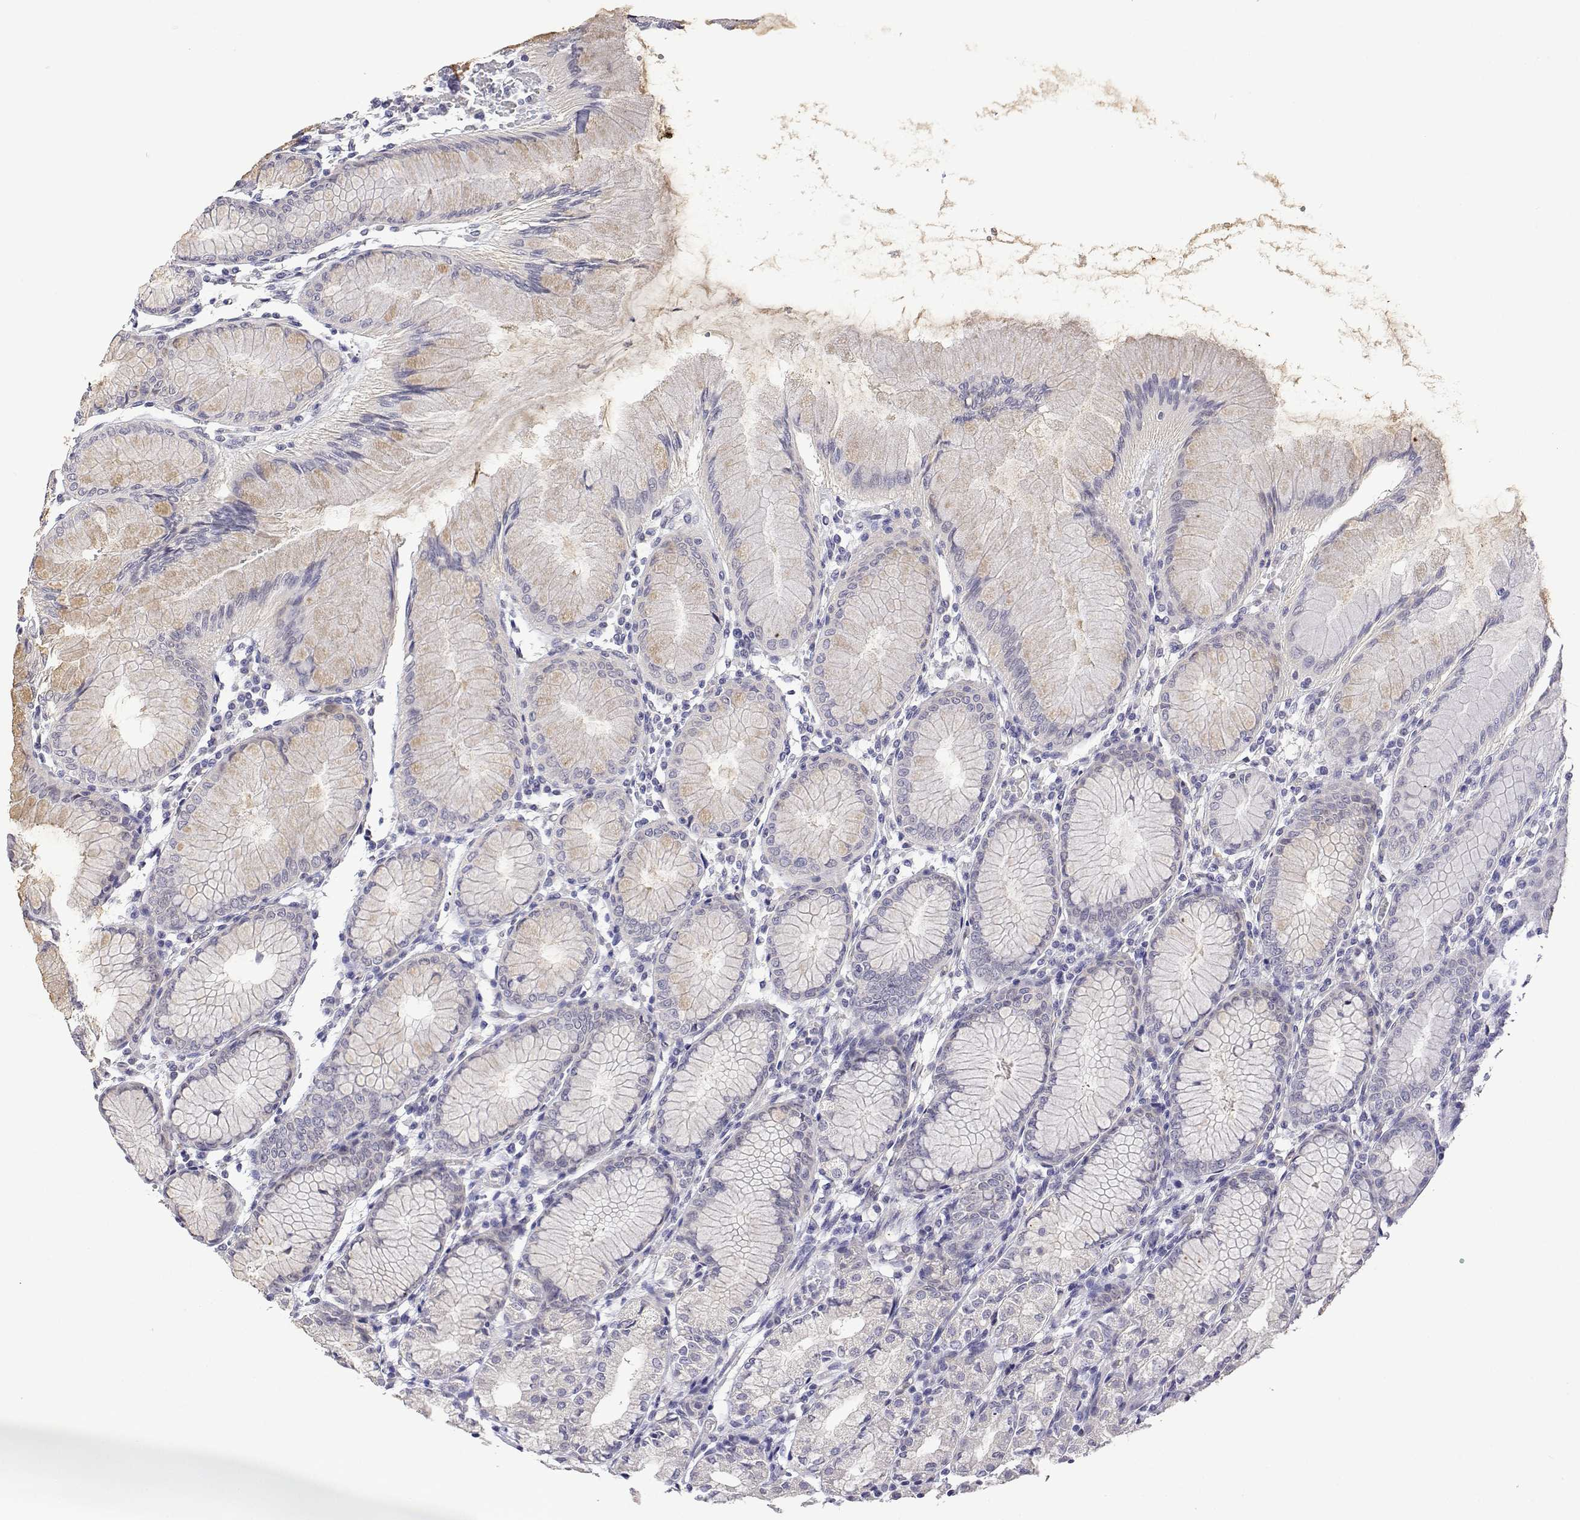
{"staining": {"intensity": "weak", "quantity": "<25%", "location": "cytoplasmic/membranous"}, "tissue": "stomach", "cell_type": "Glandular cells", "image_type": "normal", "snomed": [{"axis": "morphology", "description": "Normal tissue, NOS"}, {"axis": "topography", "description": "Stomach"}], "caption": "Protein analysis of unremarkable stomach shows no significant staining in glandular cells.", "gene": "PLCB1", "patient": {"sex": "female", "age": 57}}